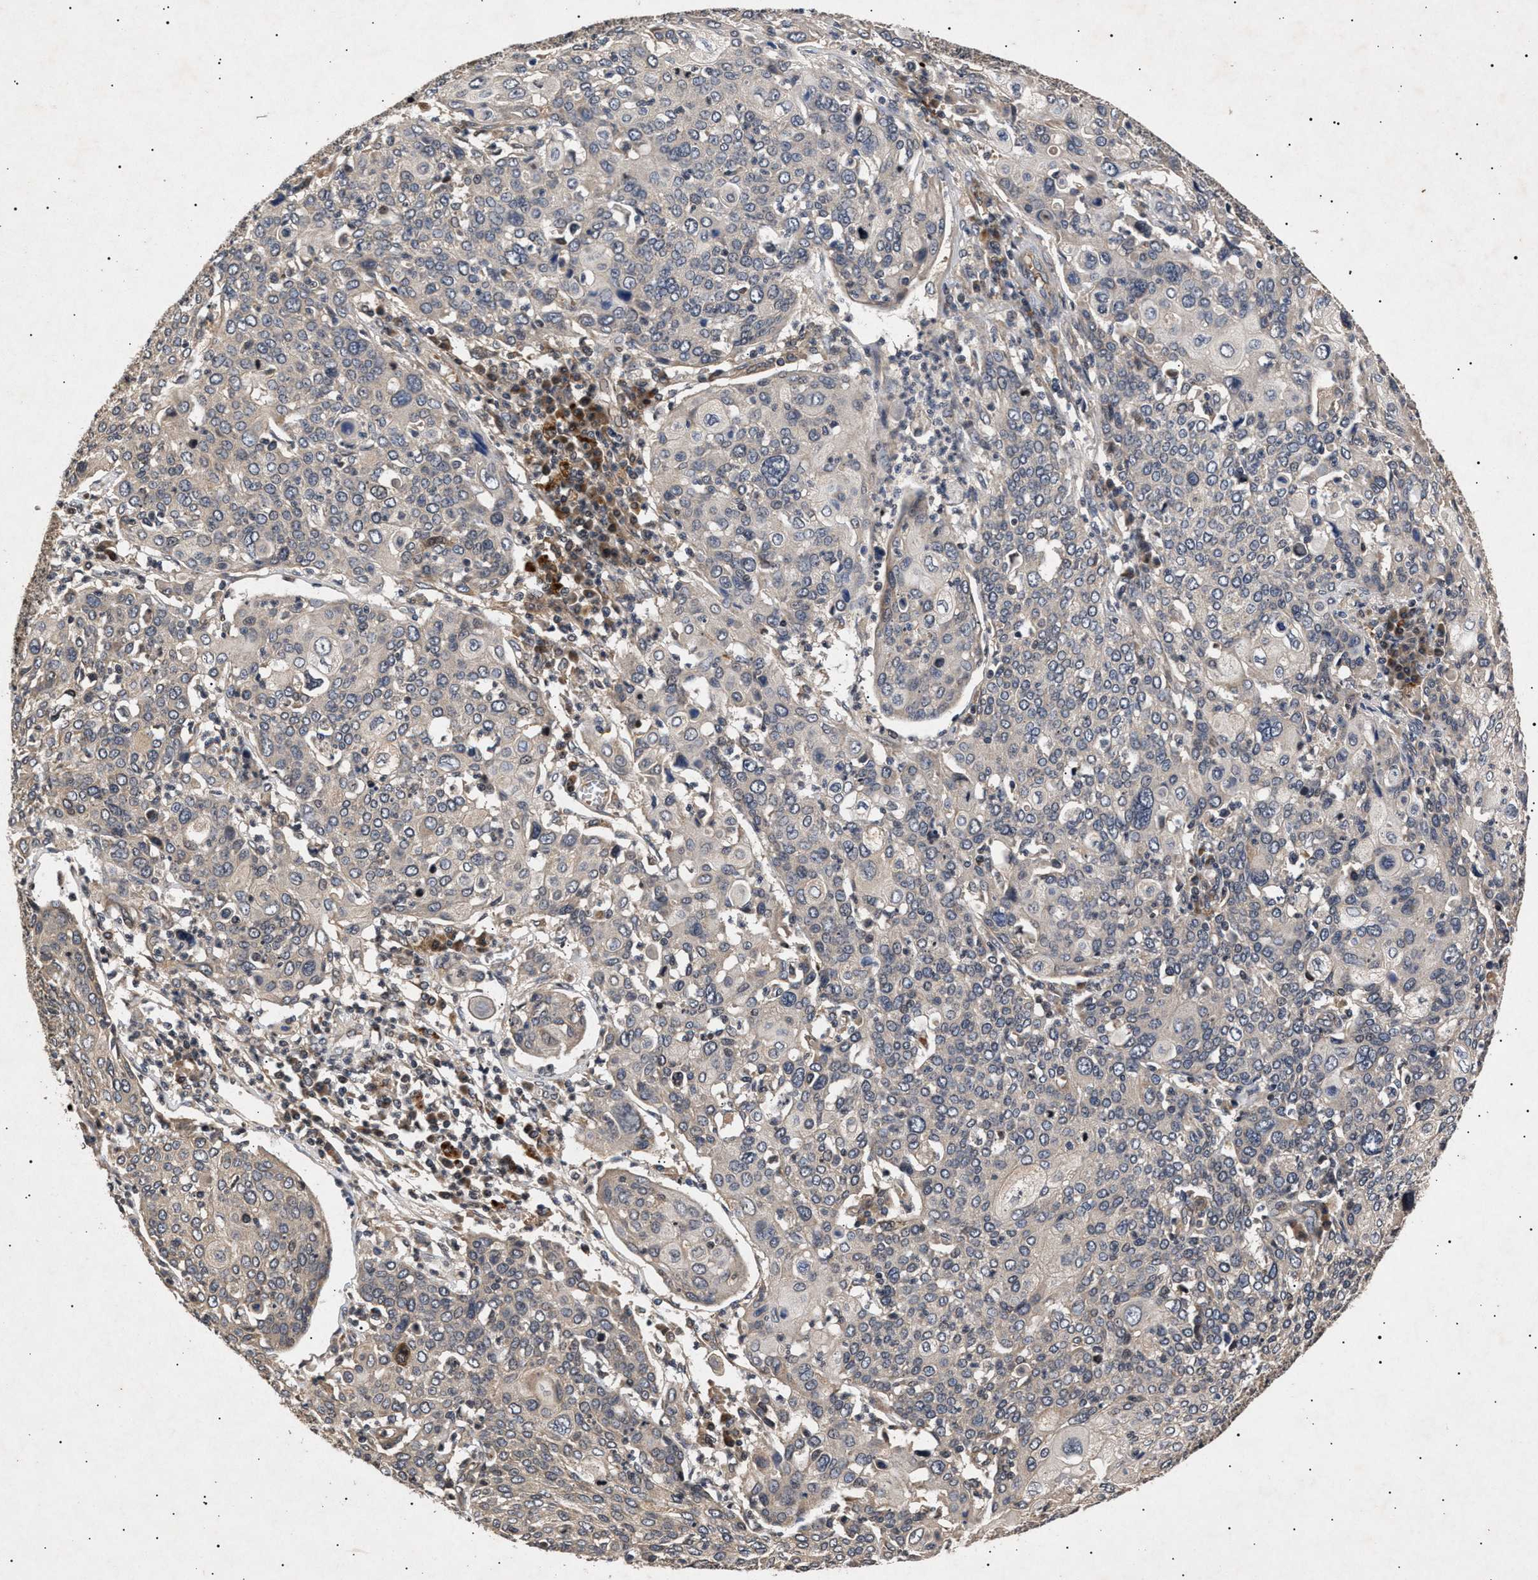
{"staining": {"intensity": "weak", "quantity": "<25%", "location": "cytoplasmic/membranous"}, "tissue": "cervical cancer", "cell_type": "Tumor cells", "image_type": "cancer", "snomed": [{"axis": "morphology", "description": "Squamous cell carcinoma, NOS"}, {"axis": "topography", "description": "Cervix"}], "caption": "Immunohistochemistry (IHC) image of human squamous cell carcinoma (cervical) stained for a protein (brown), which shows no staining in tumor cells. (DAB (3,3'-diaminobenzidine) IHC visualized using brightfield microscopy, high magnification).", "gene": "ITGB5", "patient": {"sex": "female", "age": 40}}